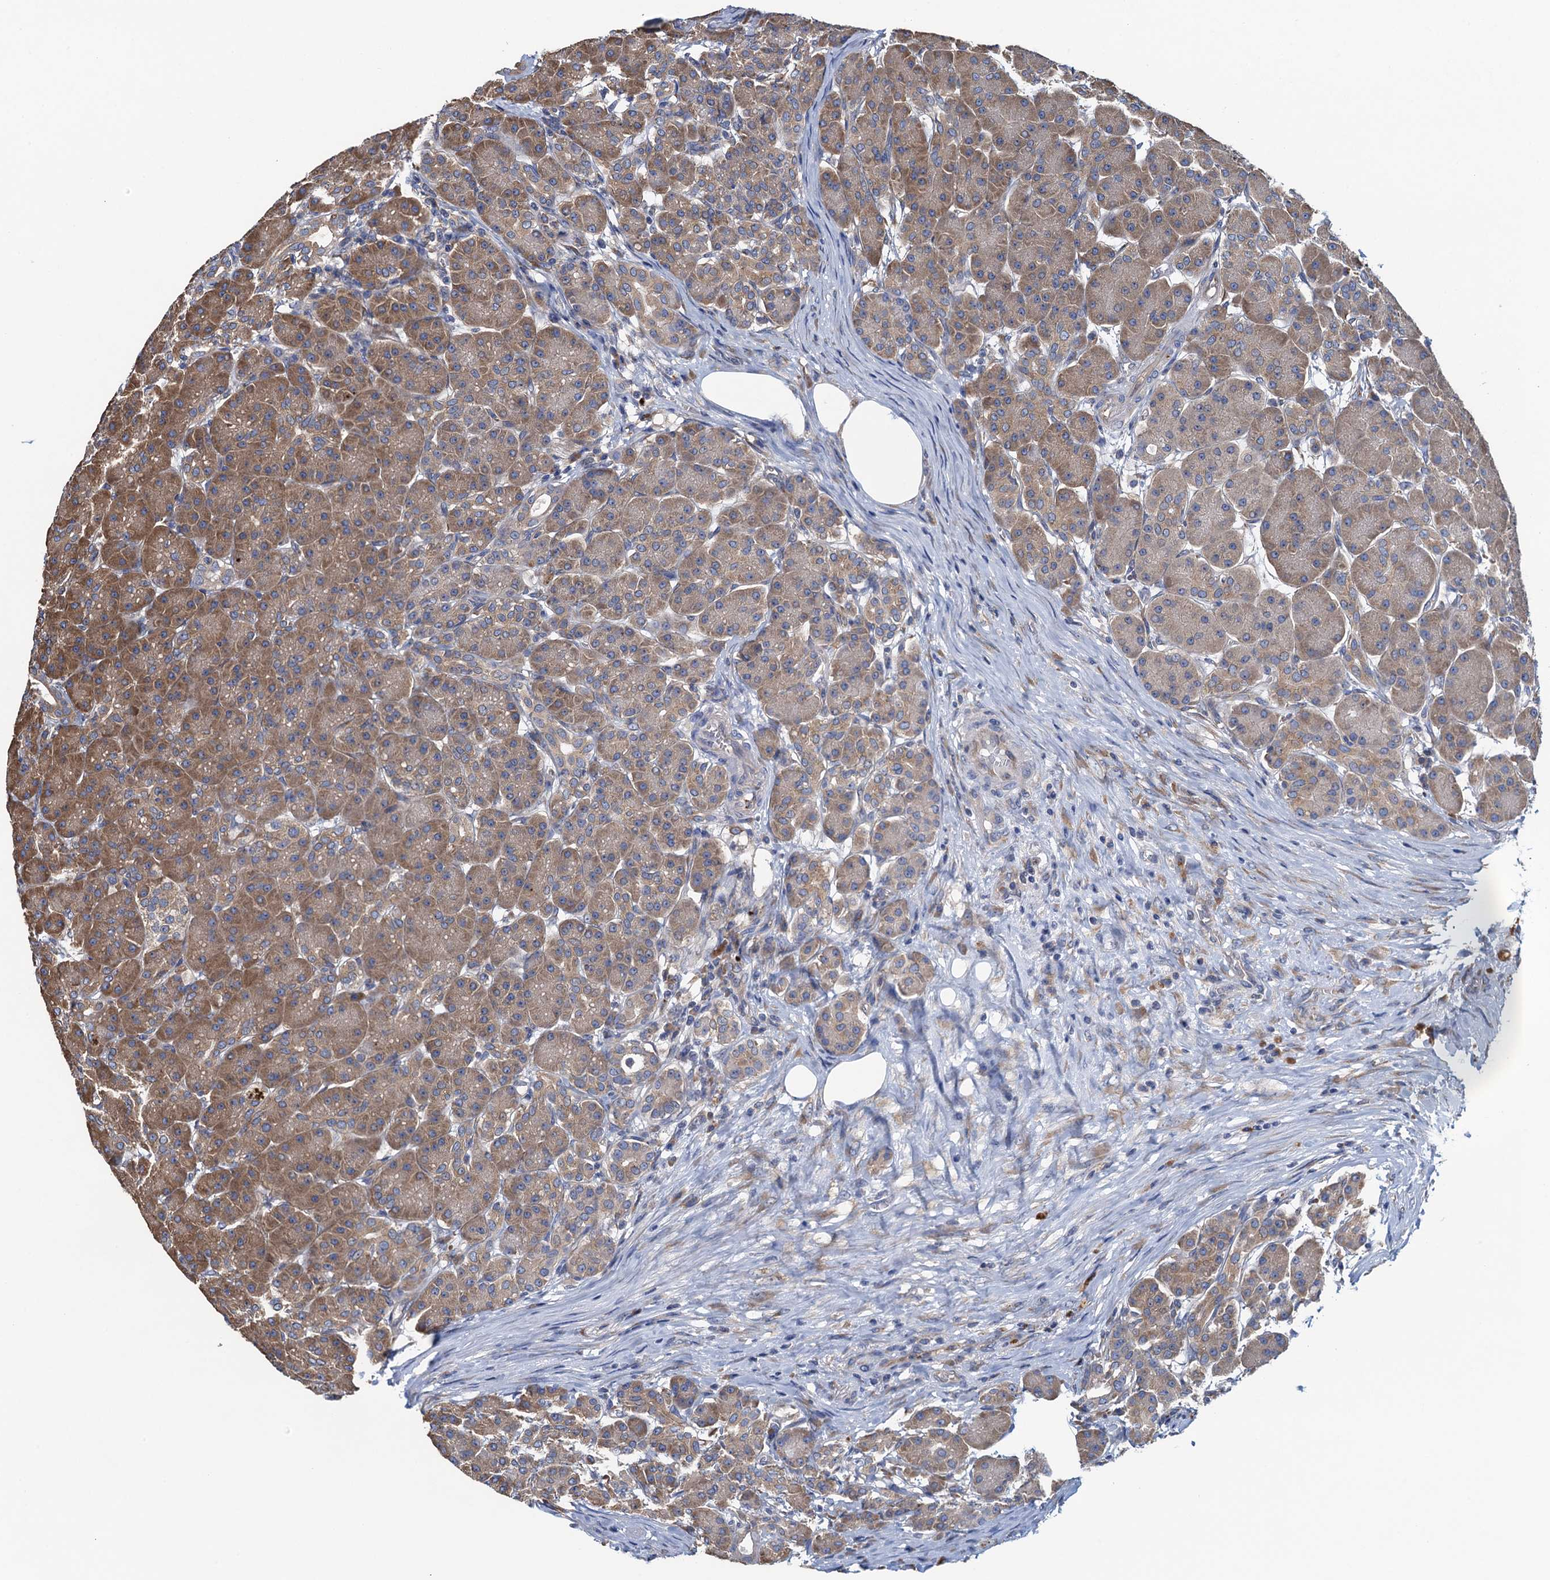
{"staining": {"intensity": "moderate", "quantity": "25%-75%", "location": "cytoplasmic/membranous"}, "tissue": "pancreas", "cell_type": "Exocrine glandular cells", "image_type": "normal", "snomed": [{"axis": "morphology", "description": "Normal tissue, NOS"}, {"axis": "topography", "description": "Pancreas"}], "caption": "The histopathology image displays immunohistochemical staining of normal pancreas. There is moderate cytoplasmic/membranous expression is seen in about 25%-75% of exocrine glandular cells. (DAB IHC with brightfield microscopy, high magnification).", "gene": "ADCY9", "patient": {"sex": "male", "age": 63}}